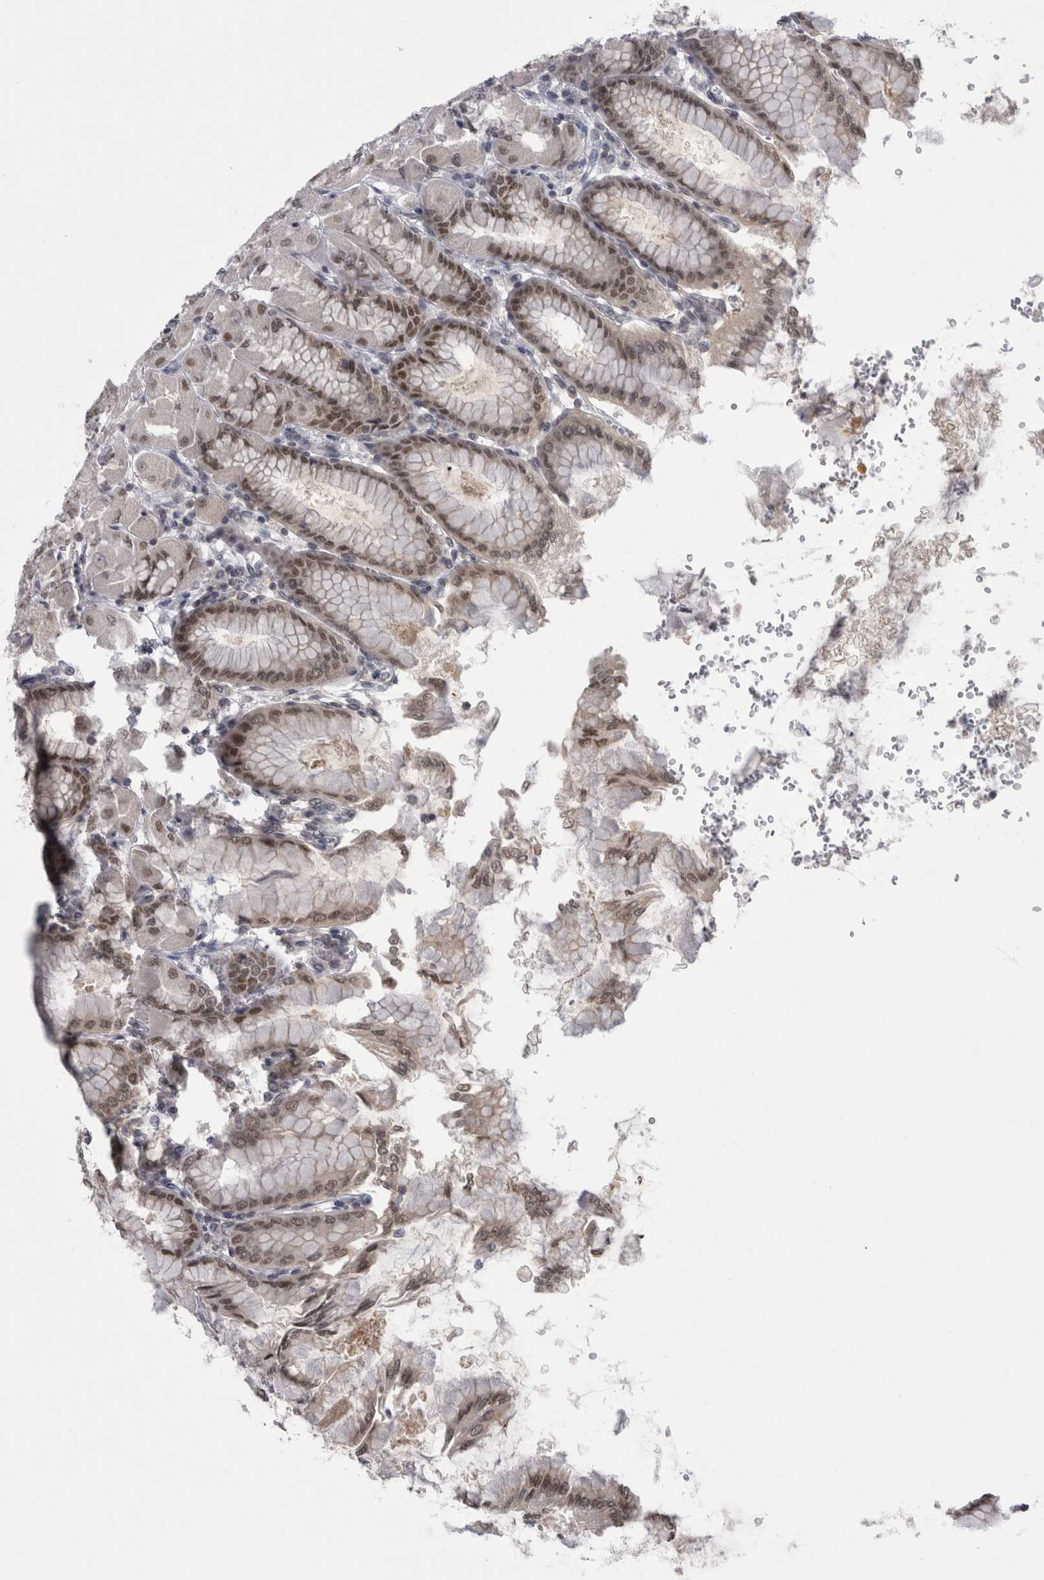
{"staining": {"intensity": "strong", "quantity": ">75%", "location": "cytoplasmic/membranous,nuclear"}, "tissue": "stomach", "cell_type": "Glandular cells", "image_type": "normal", "snomed": [{"axis": "morphology", "description": "Normal tissue, NOS"}, {"axis": "topography", "description": "Stomach, upper"}], "caption": "A high-resolution histopathology image shows immunohistochemistry staining of benign stomach, which demonstrates strong cytoplasmic/membranous,nuclear staining in about >75% of glandular cells.", "gene": "PSMB2", "patient": {"sex": "female", "age": 56}}